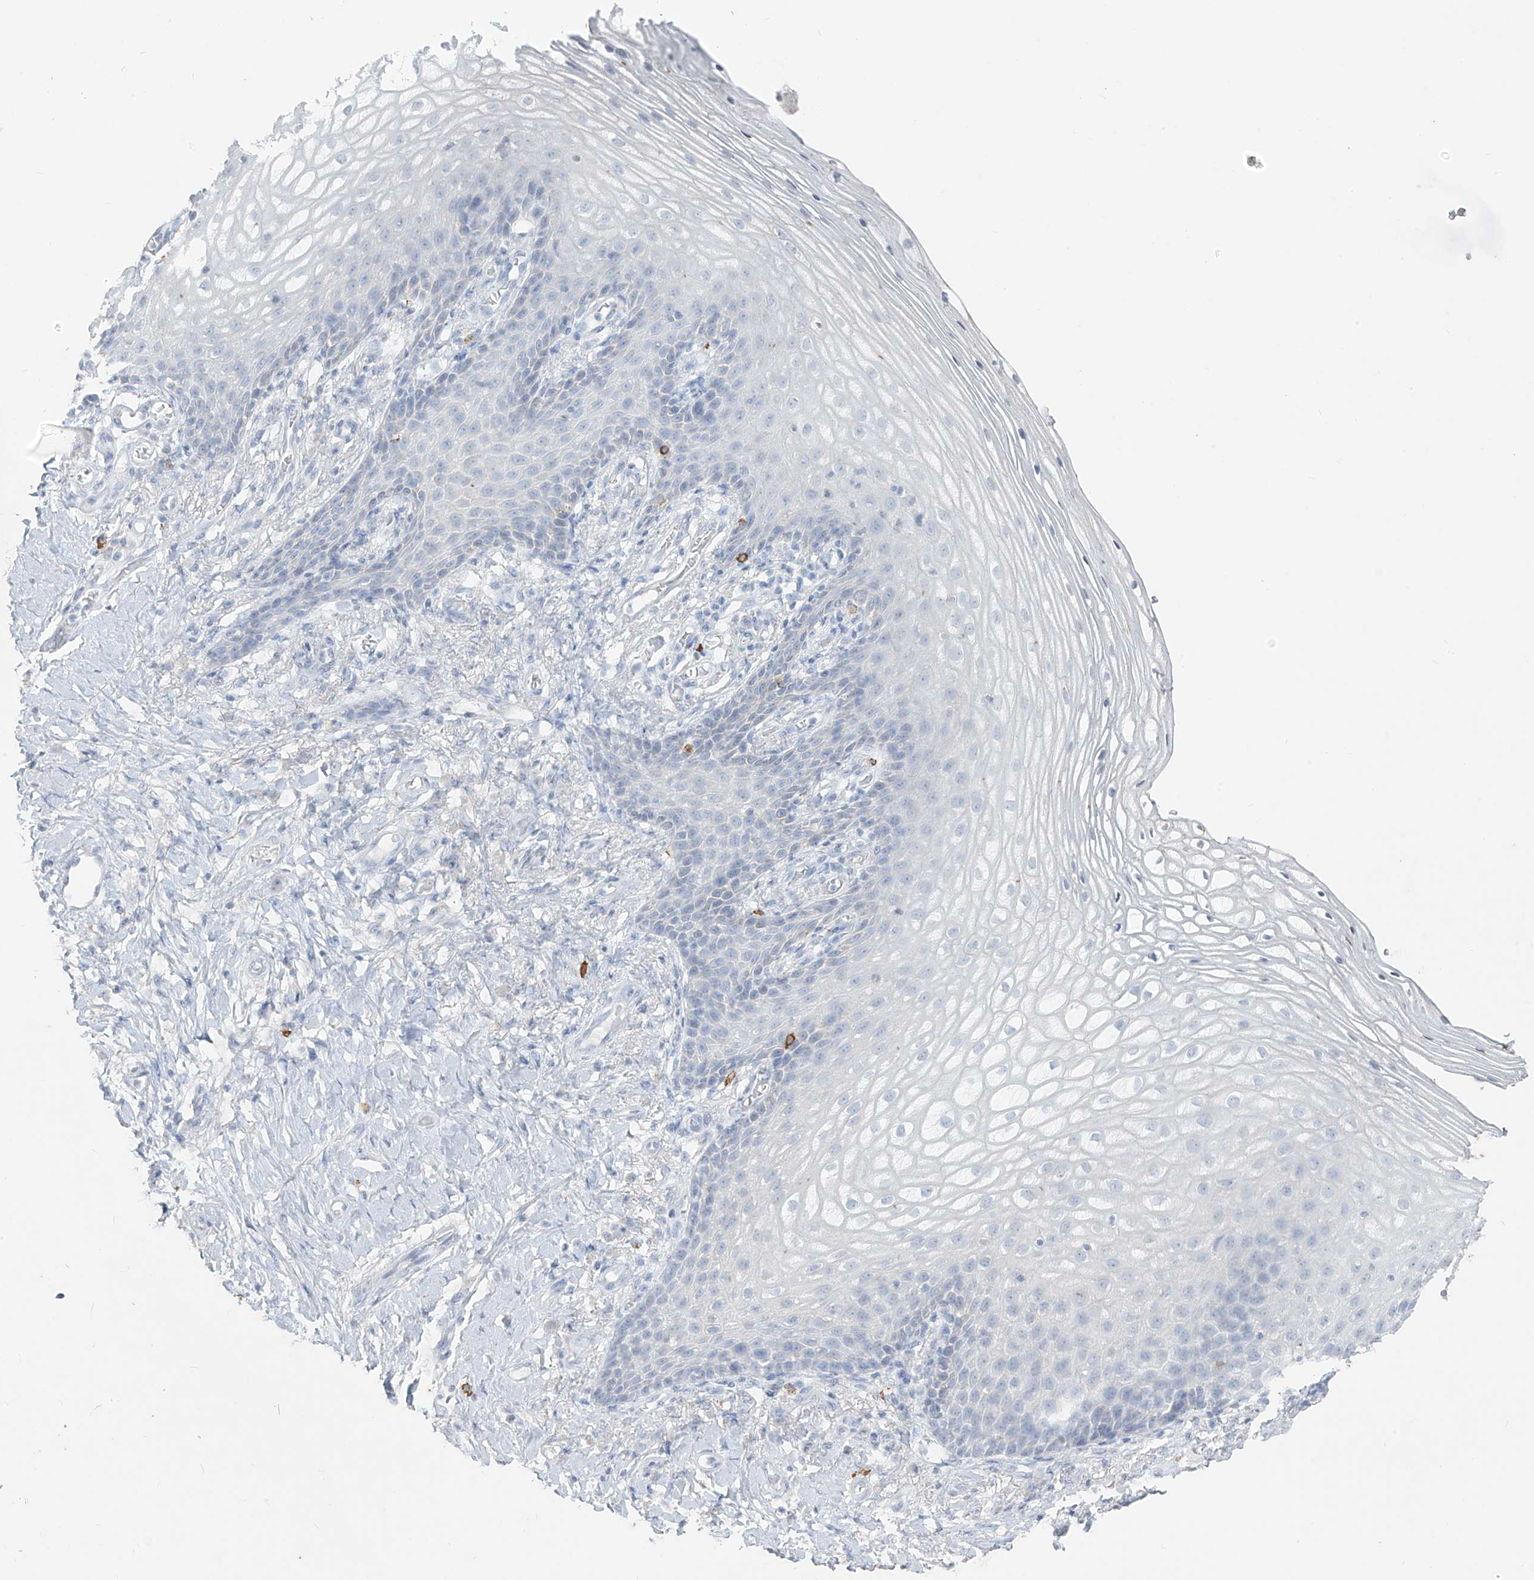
{"staining": {"intensity": "negative", "quantity": "none", "location": "none"}, "tissue": "vagina", "cell_type": "Squamous epithelial cells", "image_type": "normal", "snomed": [{"axis": "morphology", "description": "Normal tissue, NOS"}, {"axis": "topography", "description": "Vagina"}], "caption": "The photomicrograph reveals no significant expression in squamous epithelial cells of vagina.", "gene": "CX3CR1", "patient": {"sex": "female", "age": 60}}